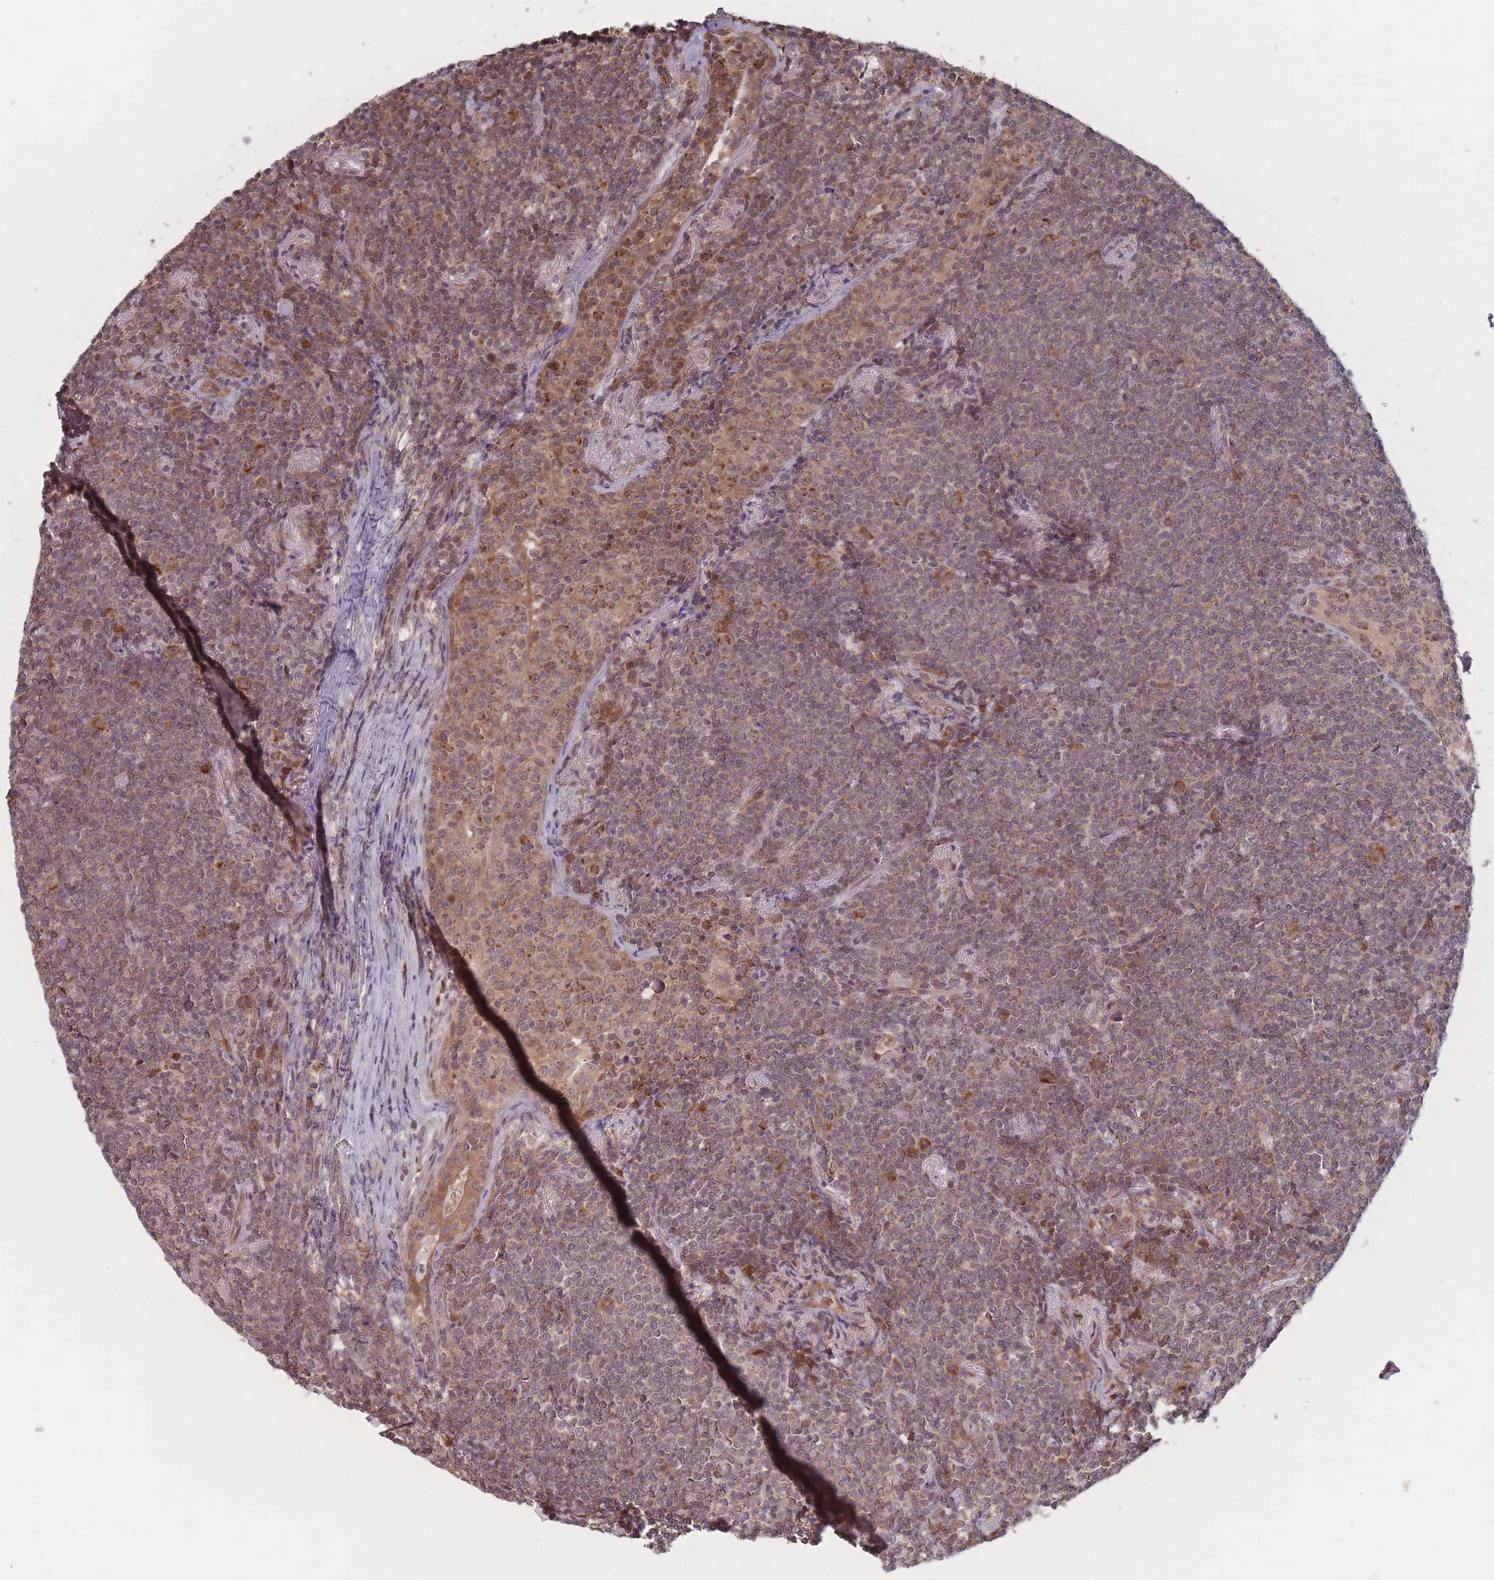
{"staining": {"intensity": "weak", "quantity": "25%-75%", "location": "cytoplasmic/membranous"}, "tissue": "lymphoma", "cell_type": "Tumor cells", "image_type": "cancer", "snomed": [{"axis": "morphology", "description": "Malignant lymphoma, non-Hodgkin's type, Low grade"}, {"axis": "topography", "description": "Lung"}], "caption": "This micrograph displays lymphoma stained with IHC to label a protein in brown. The cytoplasmic/membranous of tumor cells show weak positivity for the protein. Nuclei are counter-stained blue.", "gene": "RPS18", "patient": {"sex": "female", "age": 71}}